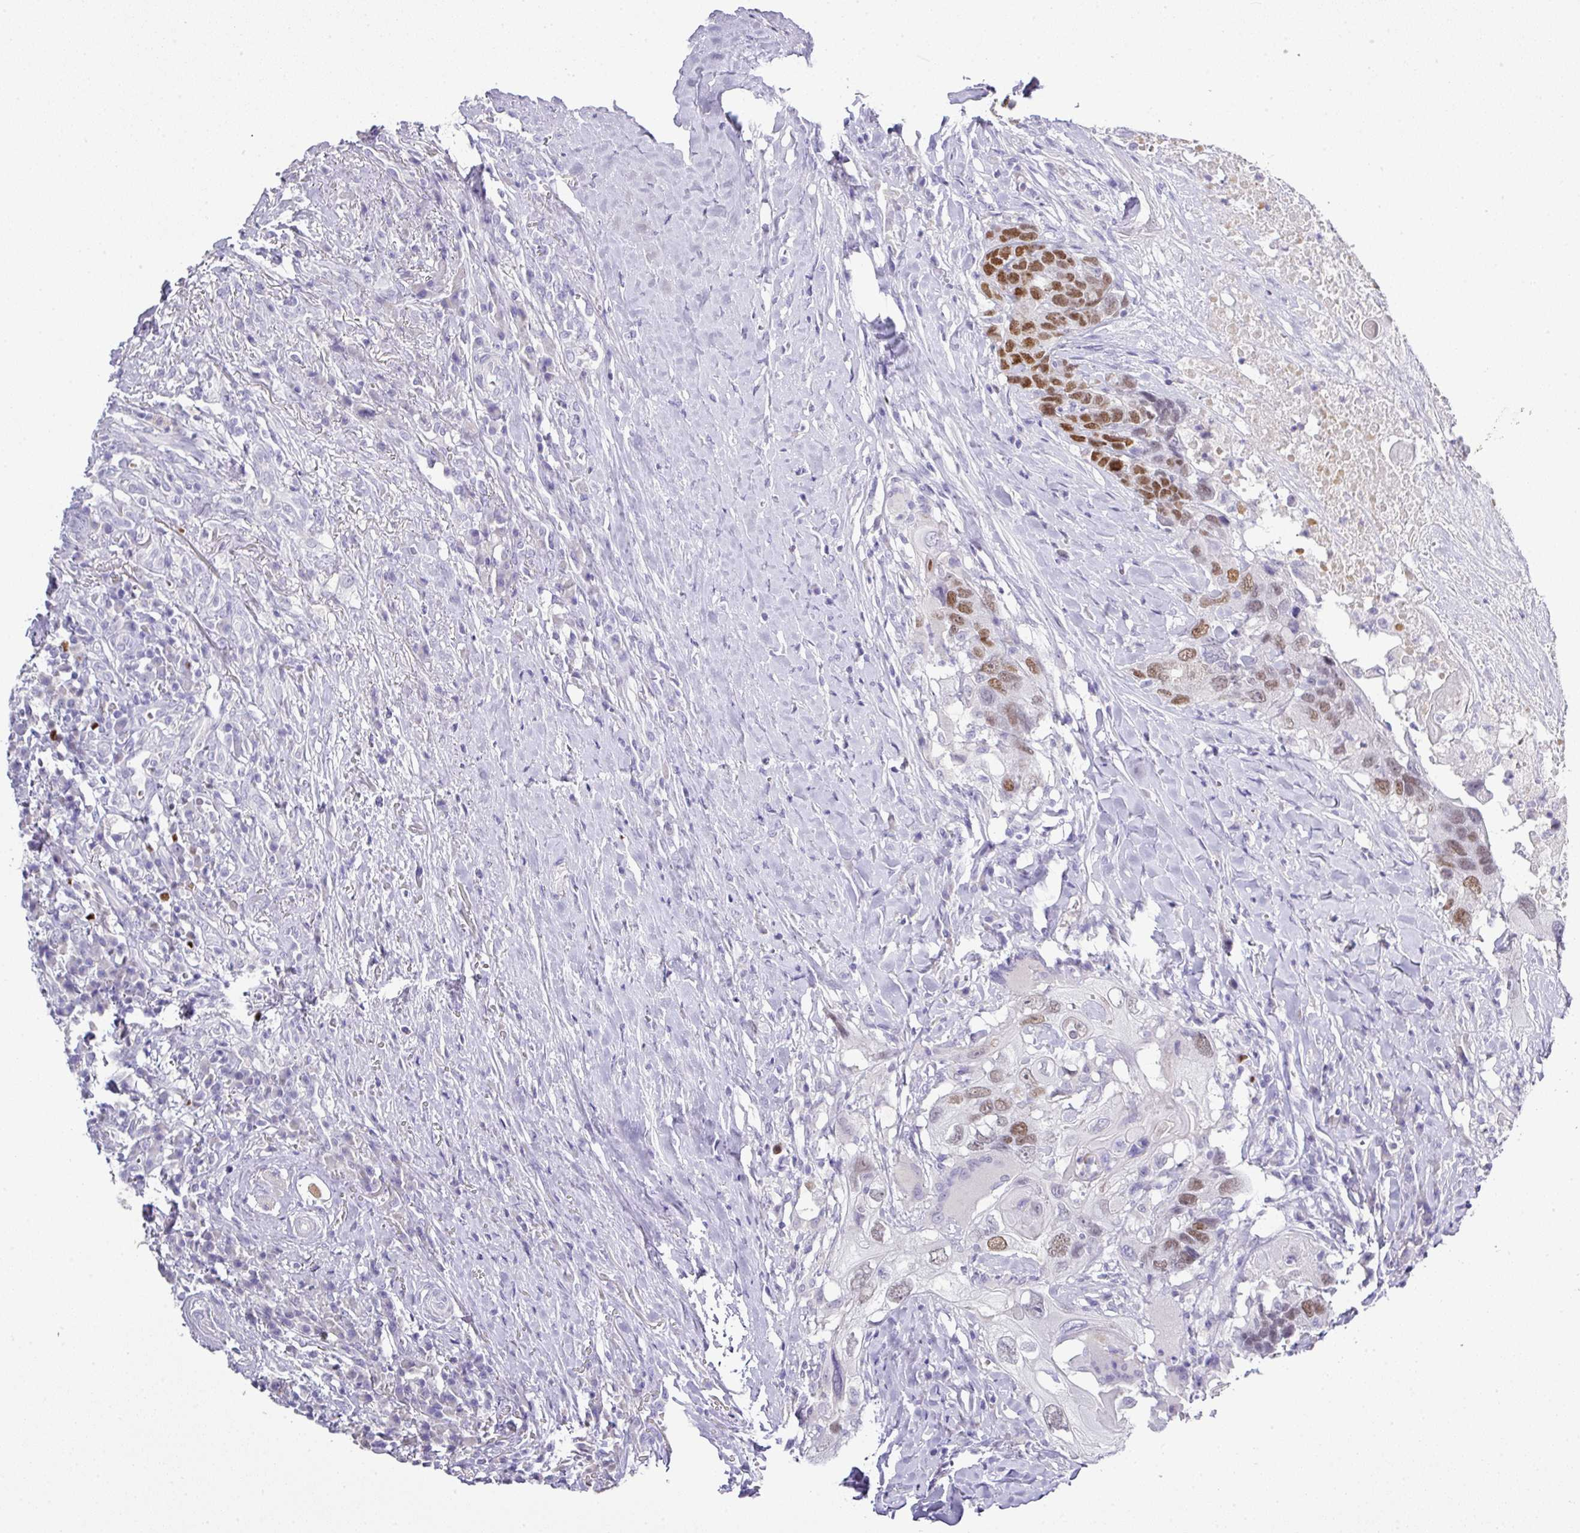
{"staining": {"intensity": "moderate", "quantity": ">75%", "location": "nuclear"}, "tissue": "head and neck cancer", "cell_type": "Tumor cells", "image_type": "cancer", "snomed": [{"axis": "morphology", "description": "Squamous cell carcinoma, NOS"}, {"axis": "topography", "description": "Head-Neck"}], "caption": "Immunohistochemical staining of head and neck squamous cell carcinoma shows moderate nuclear protein expression in approximately >75% of tumor cells.", "gene": "BCL11A", "patient": {"sex": "male", "age": 66}}